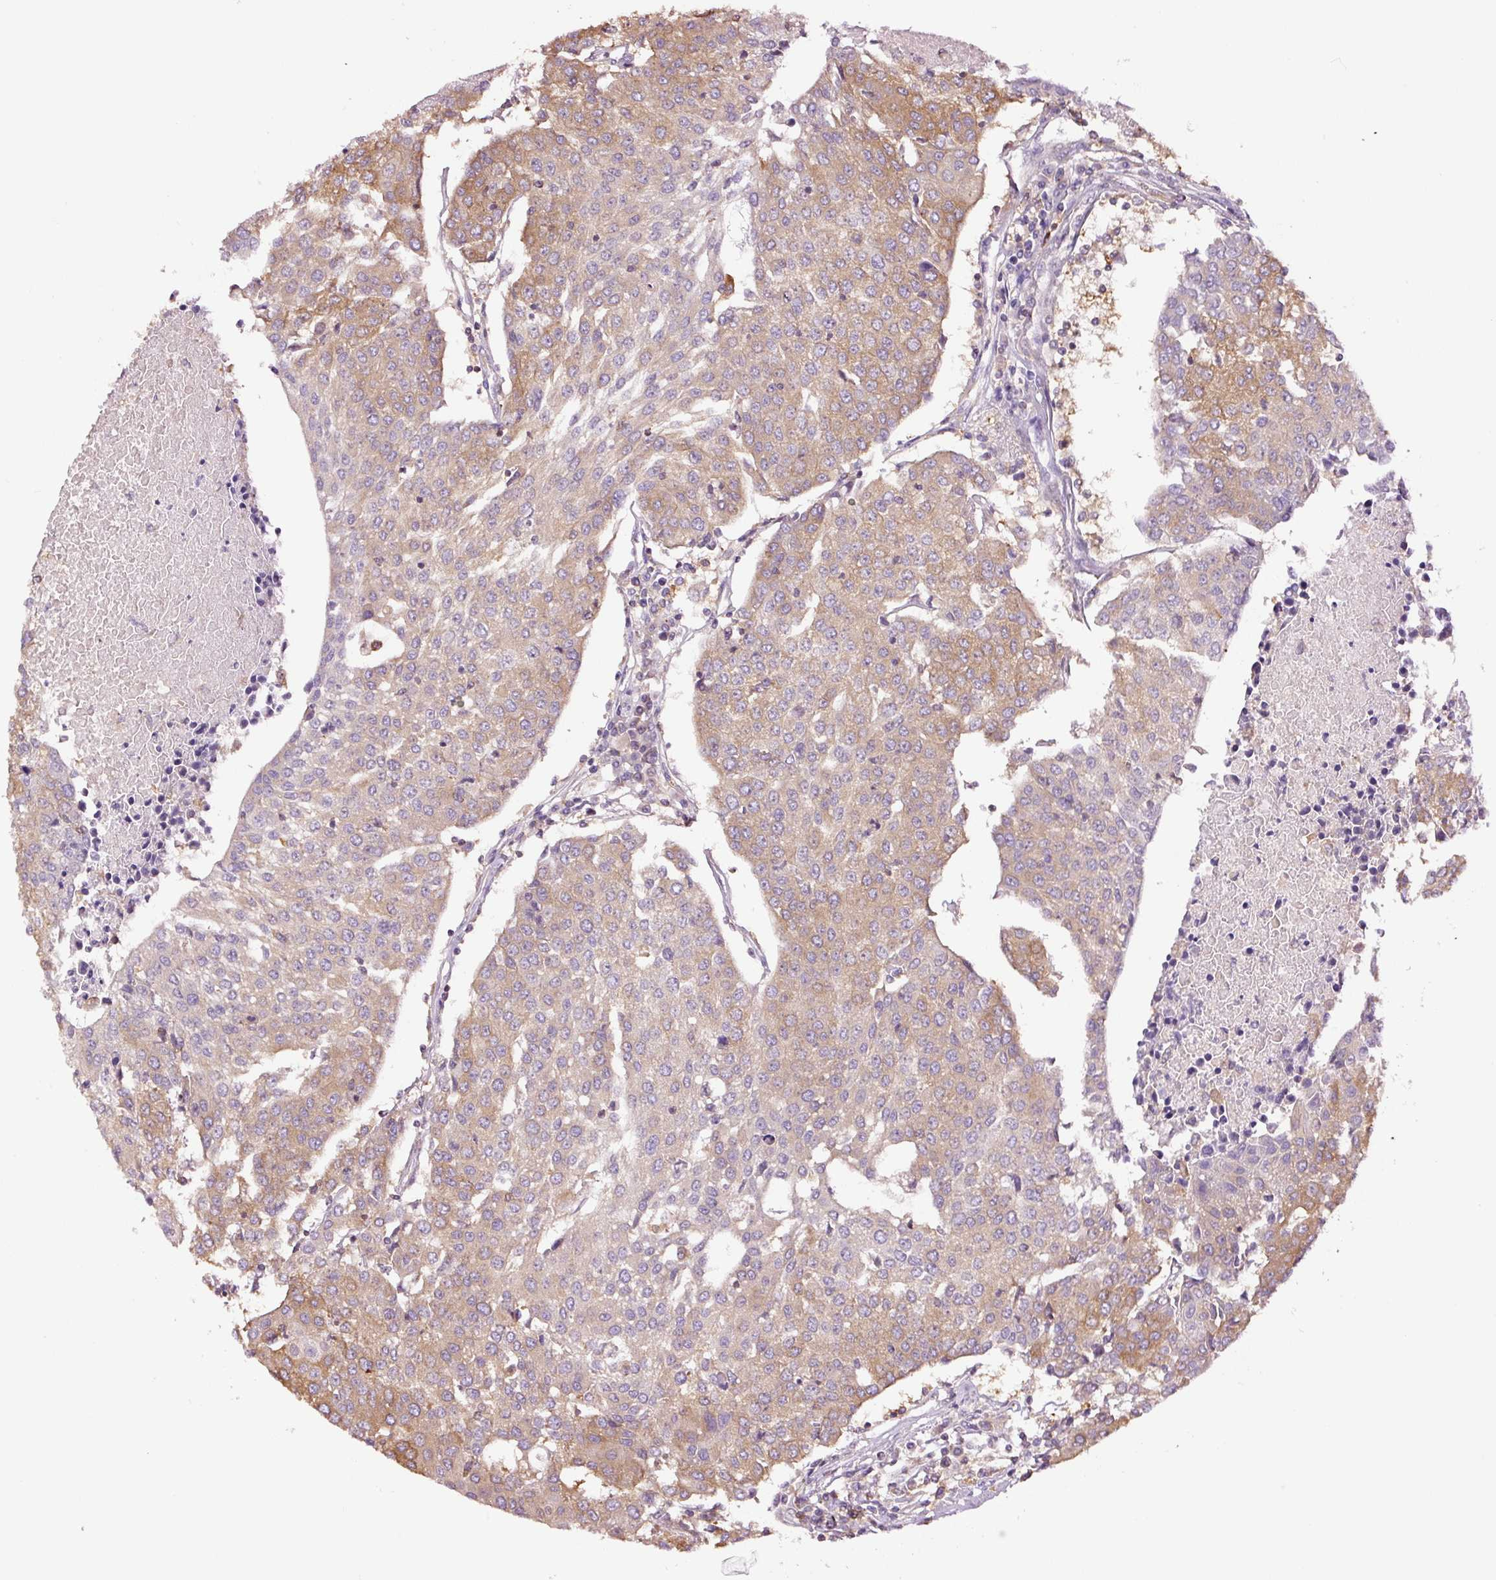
{"staining": {"intensity": "weak", "quantity": "25%-75%", "location": "cytoplasmic/membranous"}, "tissue": "urothelial cancer", "cell_type": "Tumor cells", "image_type": "cancer", "snomed": [{"axis": "morphology", "description": "Urothelial carcinoma, High grade"}, {"axis": "topography", "description": "Urinary bladder"}], "caption": "A brown stain highlights weak cytoplasmic/membranous staining of a protein in urothelial carcinoma (high-grade) tumor cells.", "gene": "METAP1", "patient": {"sex": "female", "age": 85}}